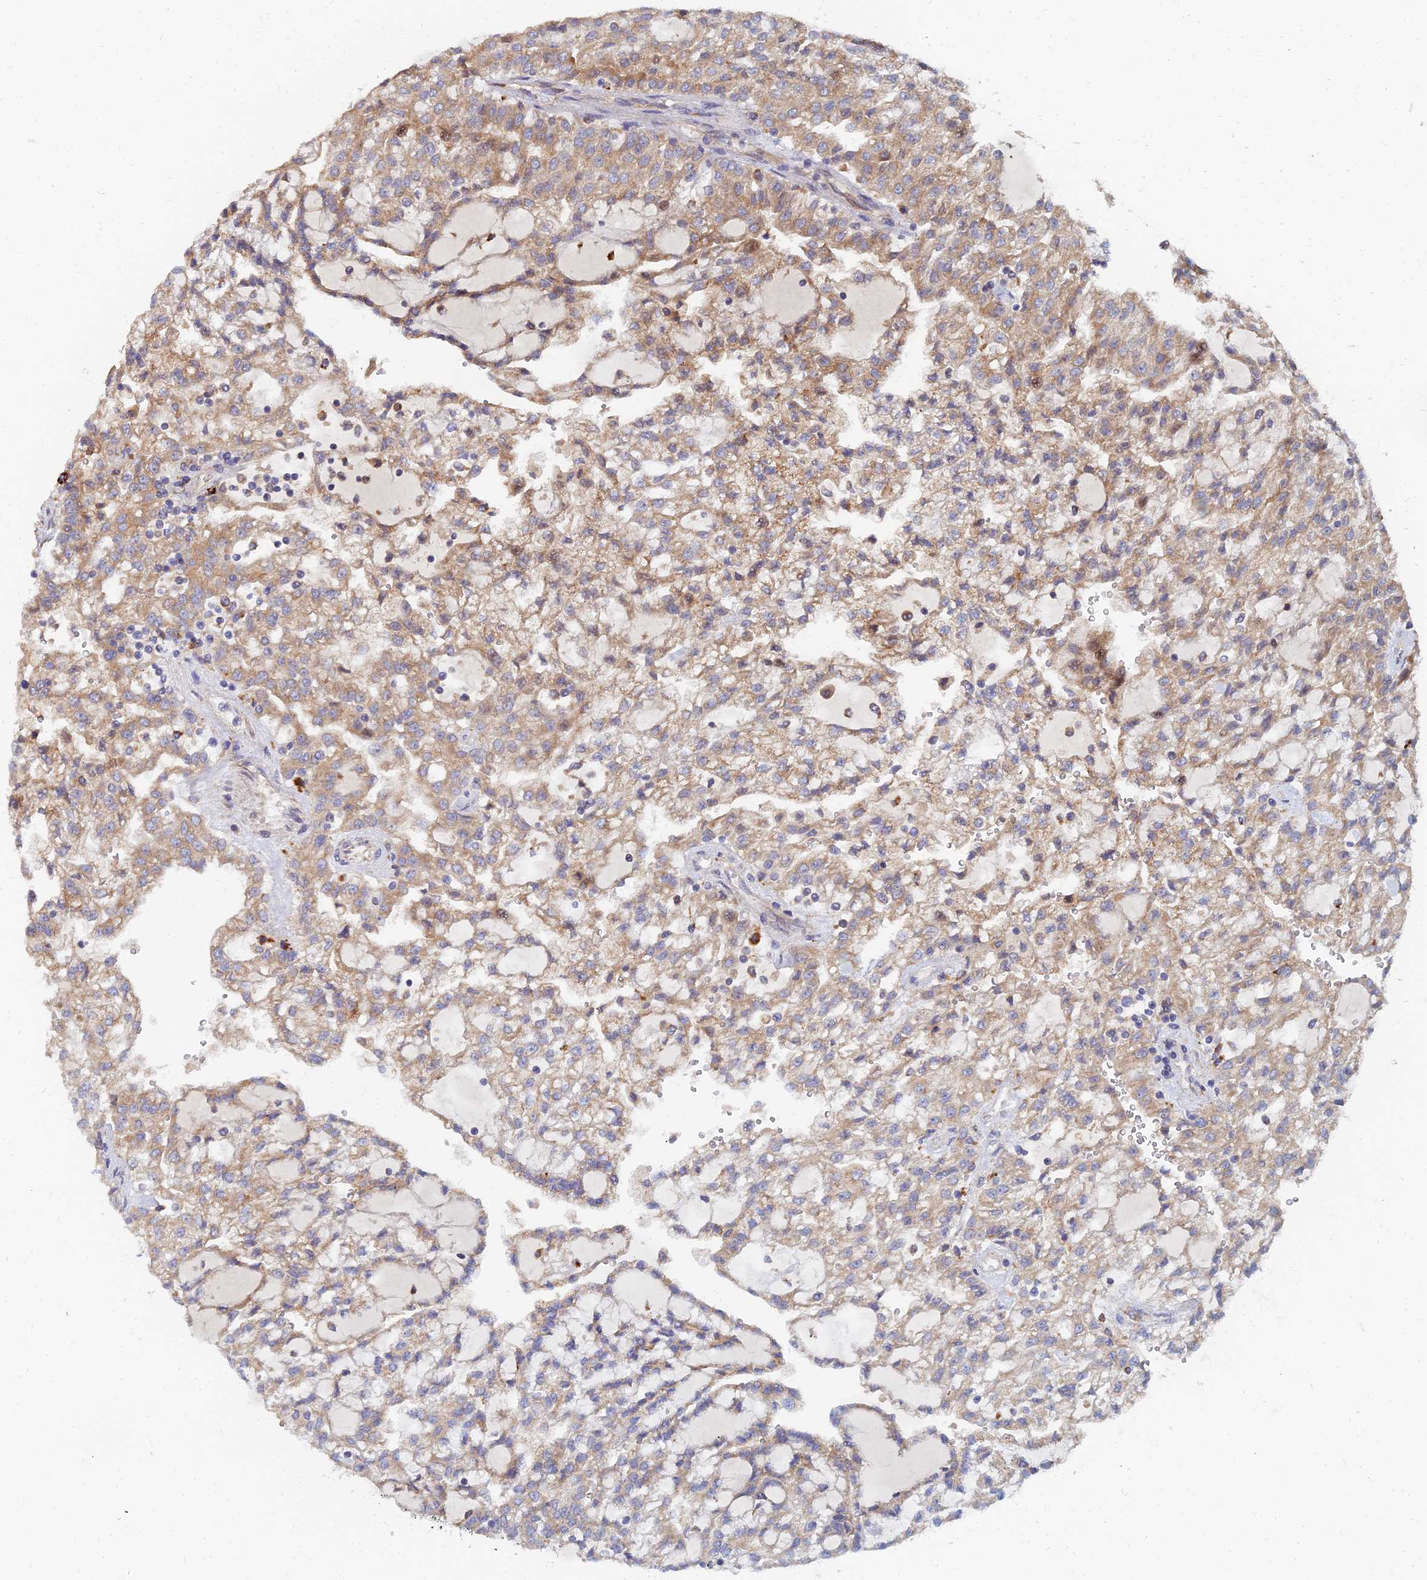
{"staining": {"intensity": "moderate", "quantity": ">75%", "location": "cytoplasmic/membranous"}, "tissue": "renal cancer", "cell_type": "Tumor cells", "image_type": "cancer", "snomed": [{"axis": "morphology", "description": "Adenocarcinoma, NOS"}, {"axis": "topography", "description": "Kidney"}], "caption": "Human renal cancer (adenocarcinoma) stained for a protein (brown) displays moderate cytoplasmic/membranous positive staining in about >75% of tumor cells.", "gene": "CCZ1", "patient": {"sex": "male", "age": 63}}